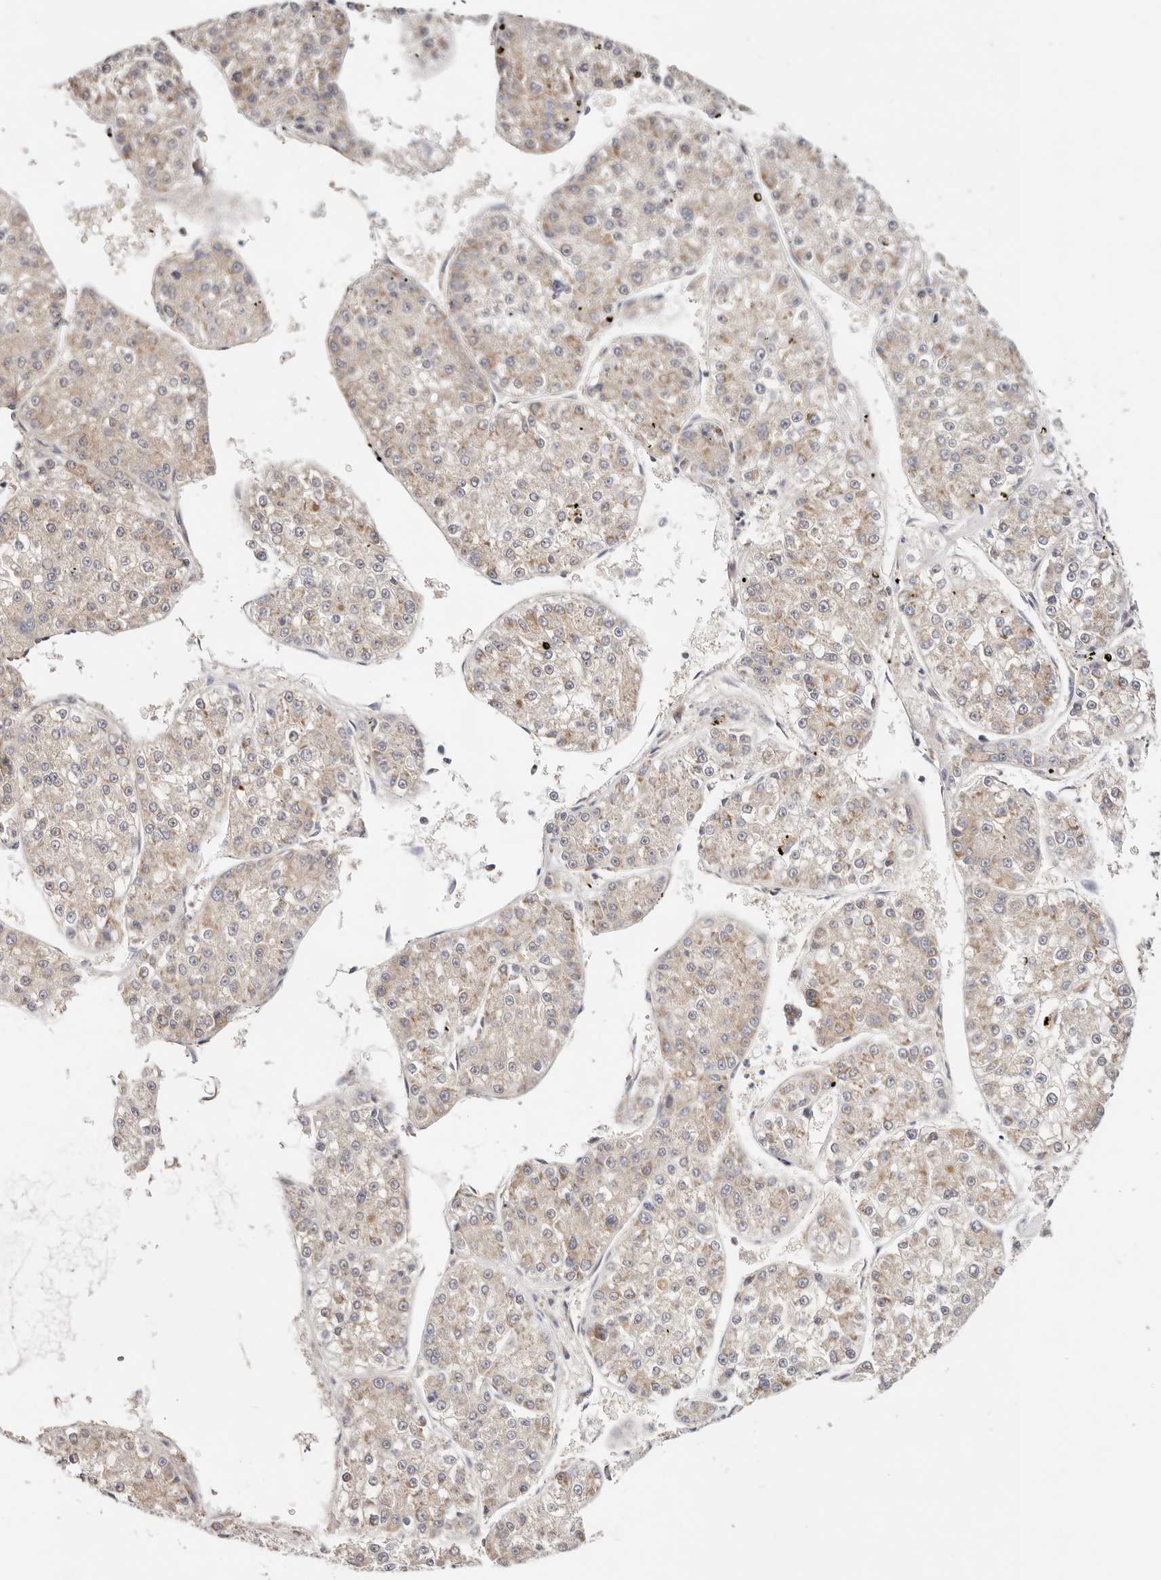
{"staining": {"intensity": "weak", "quantity": ">75%", "location": "cytoplasmic/membranous"}, "tissue": "liver cancer", "cell_type": "Tumor cells", "image_type": "cancer", "snomed": [{"axis": "morphology", "description": "Carcinoma, Hepatocellular, NOS"}, {"axis": "topography", "description": "Liver"}], "caption": "IHC staining of hepatocellular carcinoma (liver), which reveals low levels of weak cytoplasmic/membranous positivity in about >75% of tumor cells indicating weak cytoplasmic/membranous protein positivity. The staining was performed using DAB (3,3'-diaminobenzidine) (brown) for protein detection and nuclei were counterstained in hematoxylin (blue).", "gene": "GNA13", "patient": {"sex": "female", "age": 73}}